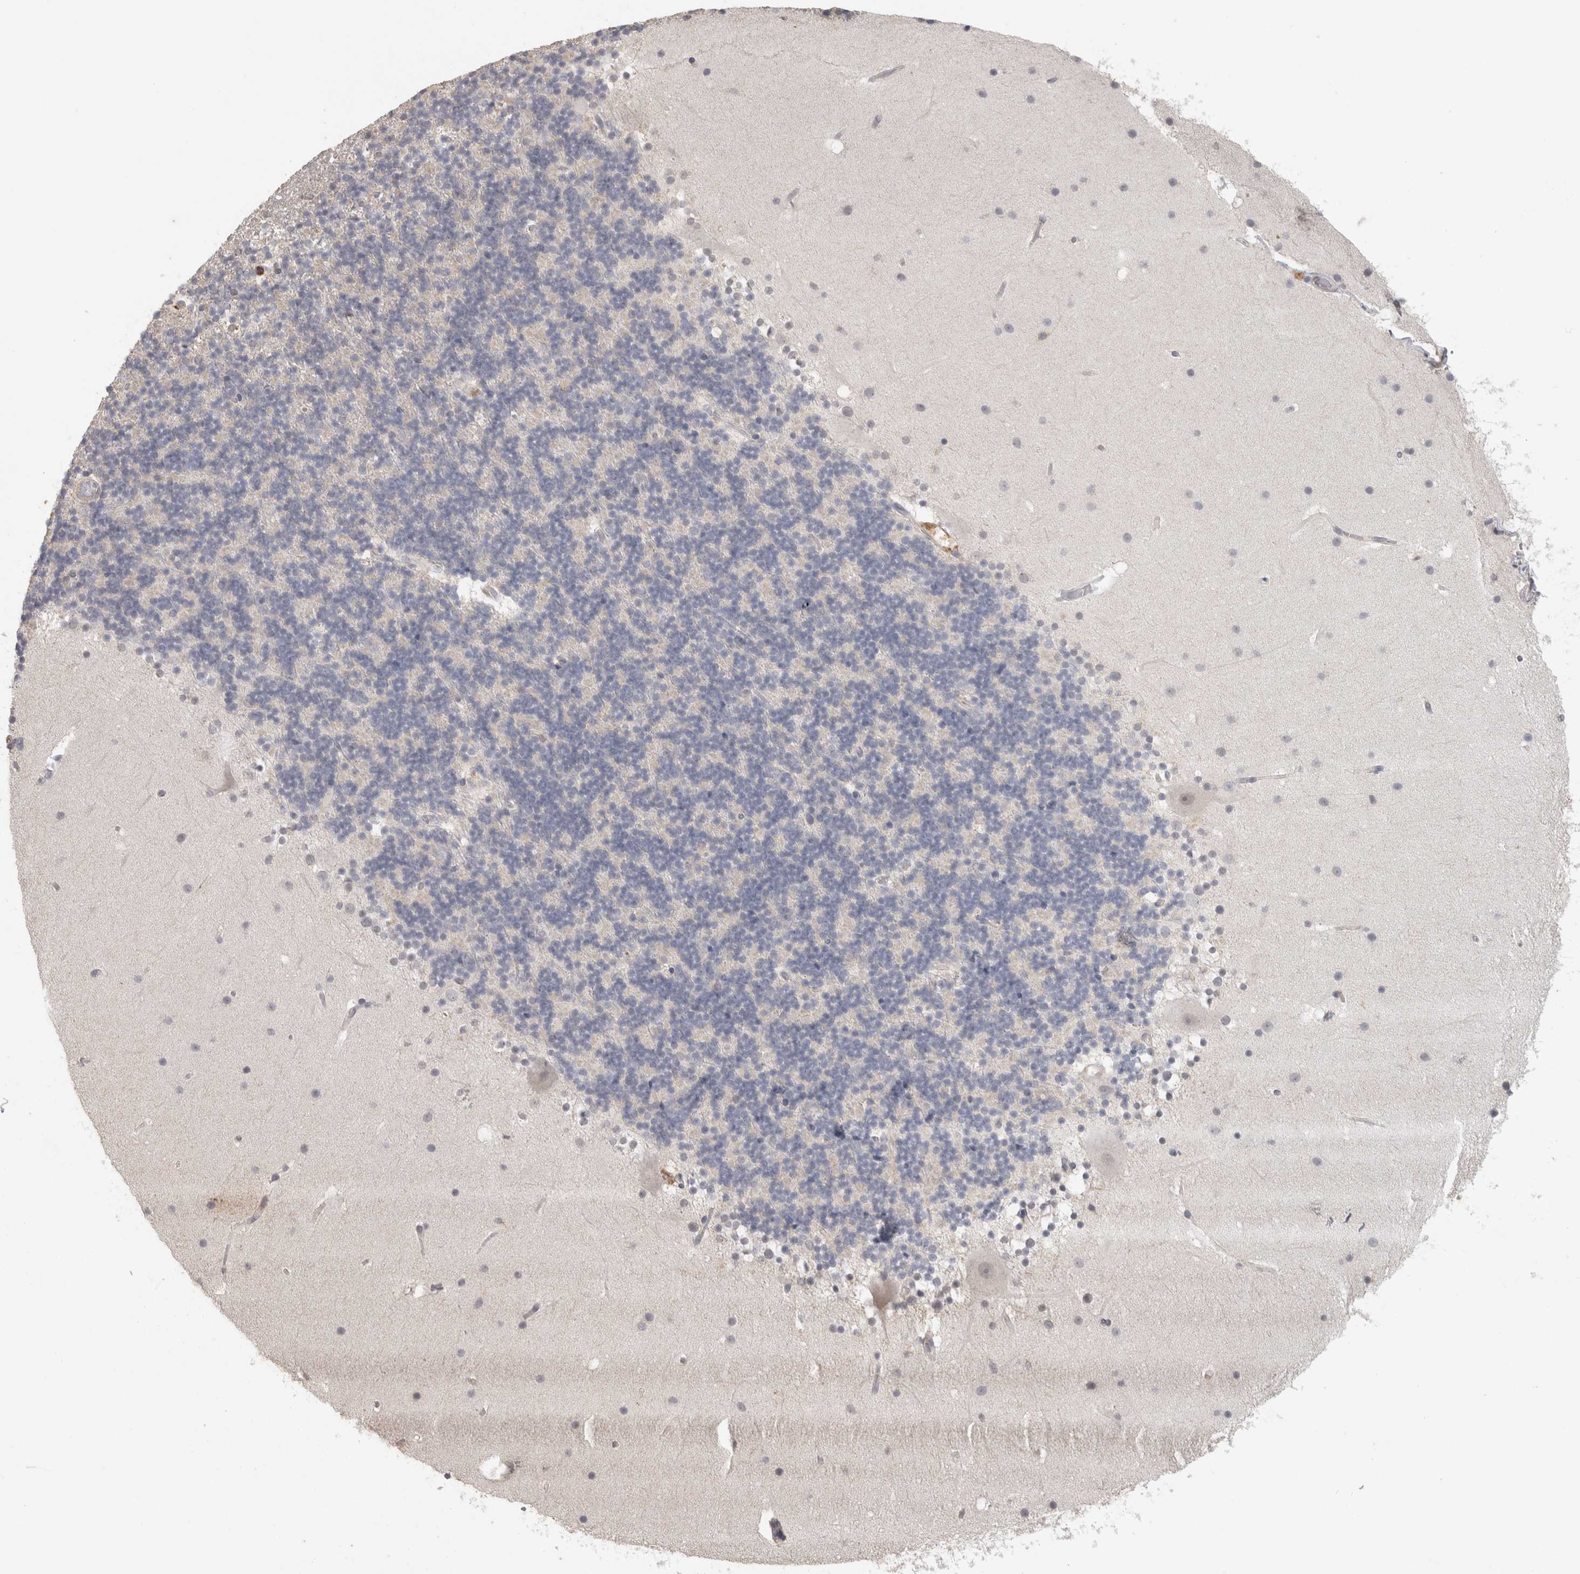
{"staining": {"intensity": "negative", "quantity": "none", "location": "none"}, "tissue": "cerebellum", "cell_type": "Cells in granular layer", "image_type": "normal", "snomed": [{"axis": "morphology", "description": "Normal tissue, NOS"}, {"axis": "topography", "description": "Cerebellum"}], "caption": "DAB (3,3'-diaminobenzidine) immunohistochemical staining of unremarkable human cerebellum shows no significant positivity in cells in granular layer.", "gene": "HAVCR2", "patient": {"sex": "male", "age": 57}}